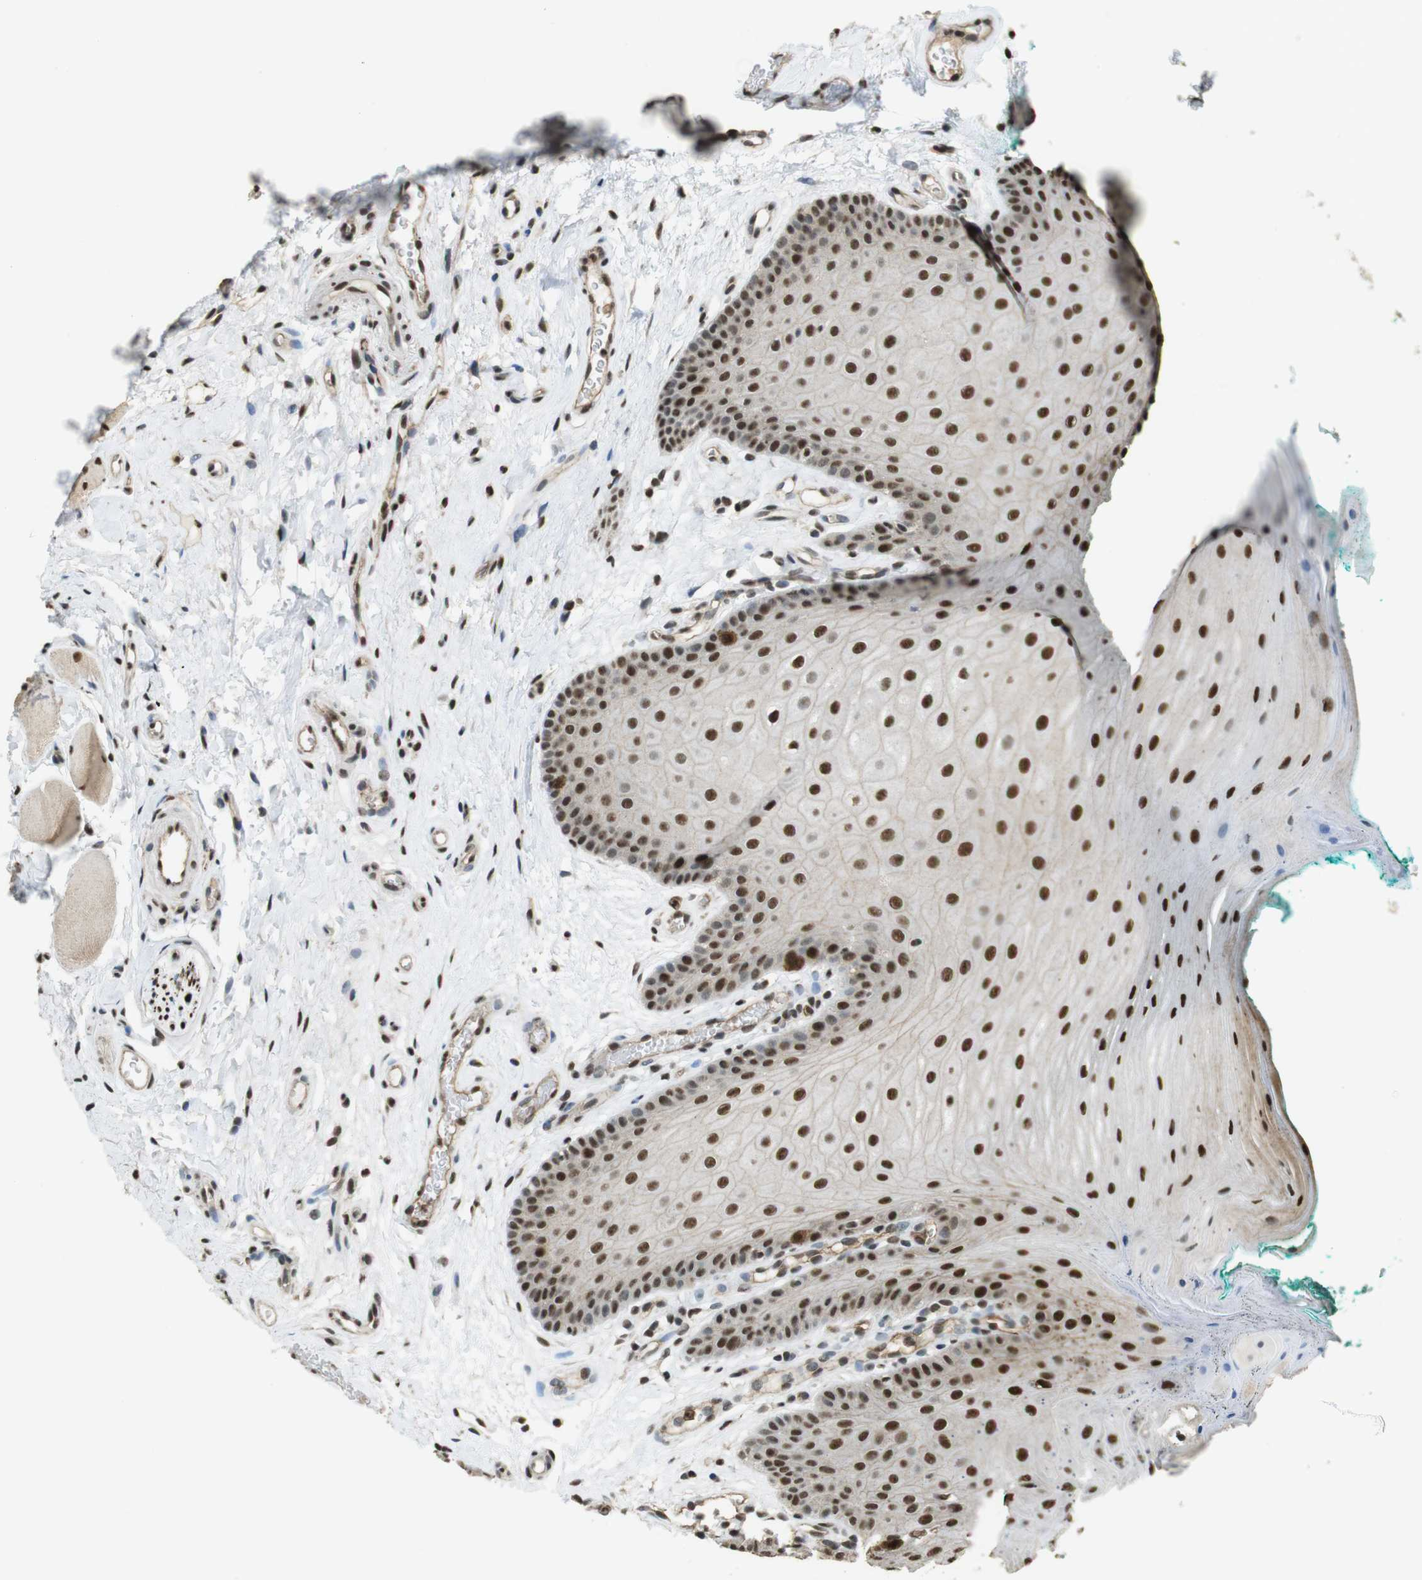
{"staining": {"intensity": "strong", "quantity": ">75%", "location": "nuclear"}, "tissue": "oral mucosa", "cell_type": "Squamous epithelial cells", "image_type": "normal", "snomed": [{"axis": "morphology", "description": "Normal tissue, NOS"}, {"axis": "topography", "description": "Skeletal muscle"}, {"axis": "topography", "description": "Oral tissue"}], "caption": "Immunohistochemical staining of unremarkable human oral mucosa displays >75% levels of strong nuclear protein expression in approximately >75% of squamous epithelial cells.", "gene": "CSNK2B", "patient": {"sex": "male", "age": 58}}